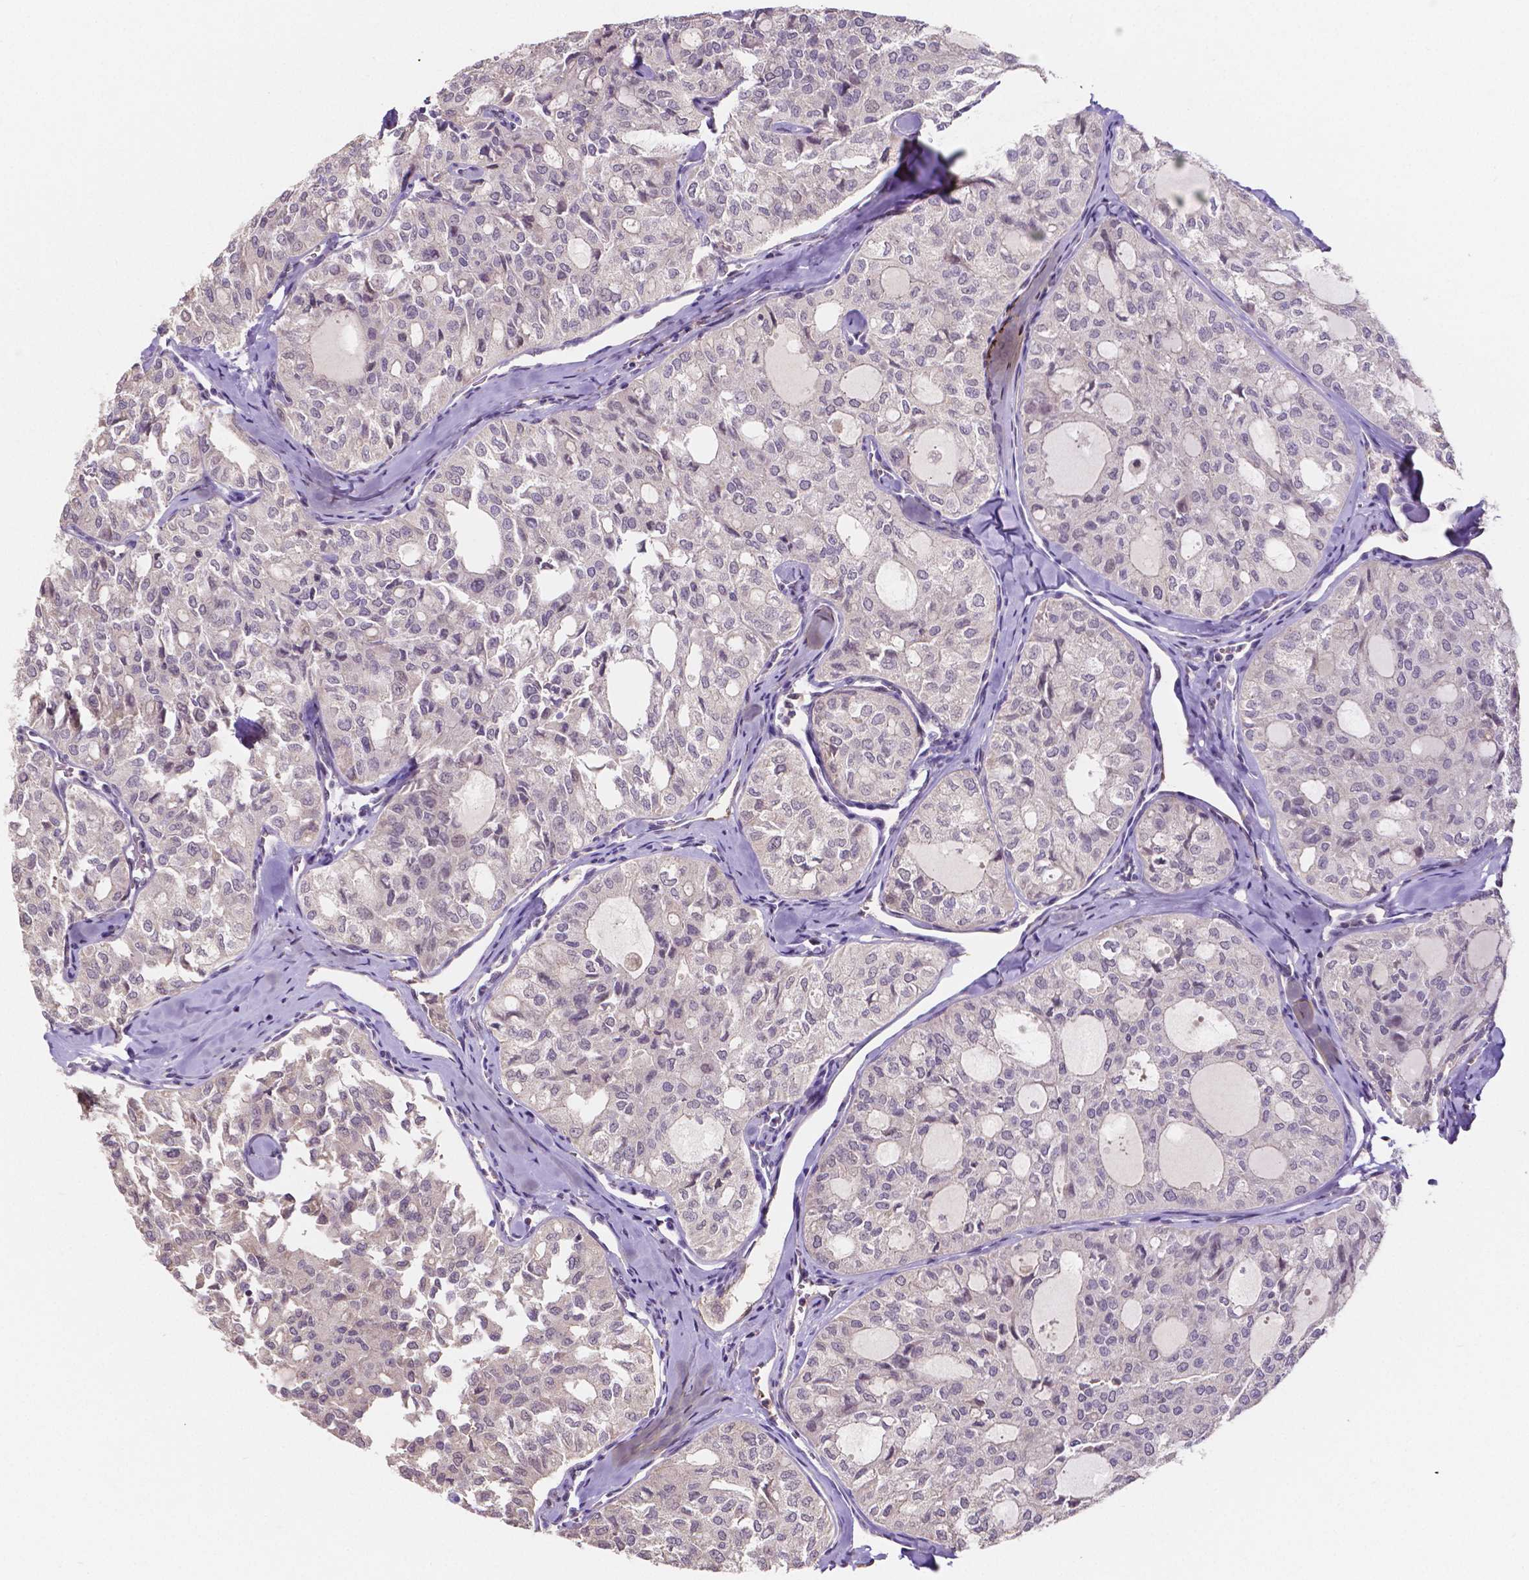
{"staining": {"intensity": "negative", "quantity": "none", "location": "none"}, "tissue": "thyroid cancer", "cell_type": "Tumor cells", "image_type": "cancer", "snomed": [{"axis": "morphology", "description": "Follicular adenoma carcinoma, NOS"}, {"axis": "topography", "description": "Thyroid gland"}], "caption": "Follicular adenoma carcinoma (thyroid) was stained to show a protein in brown. There is no significant positivity in tumor cells.", "gene": "ELAVL2", "patient": {"sex": "male", "age": 75}}